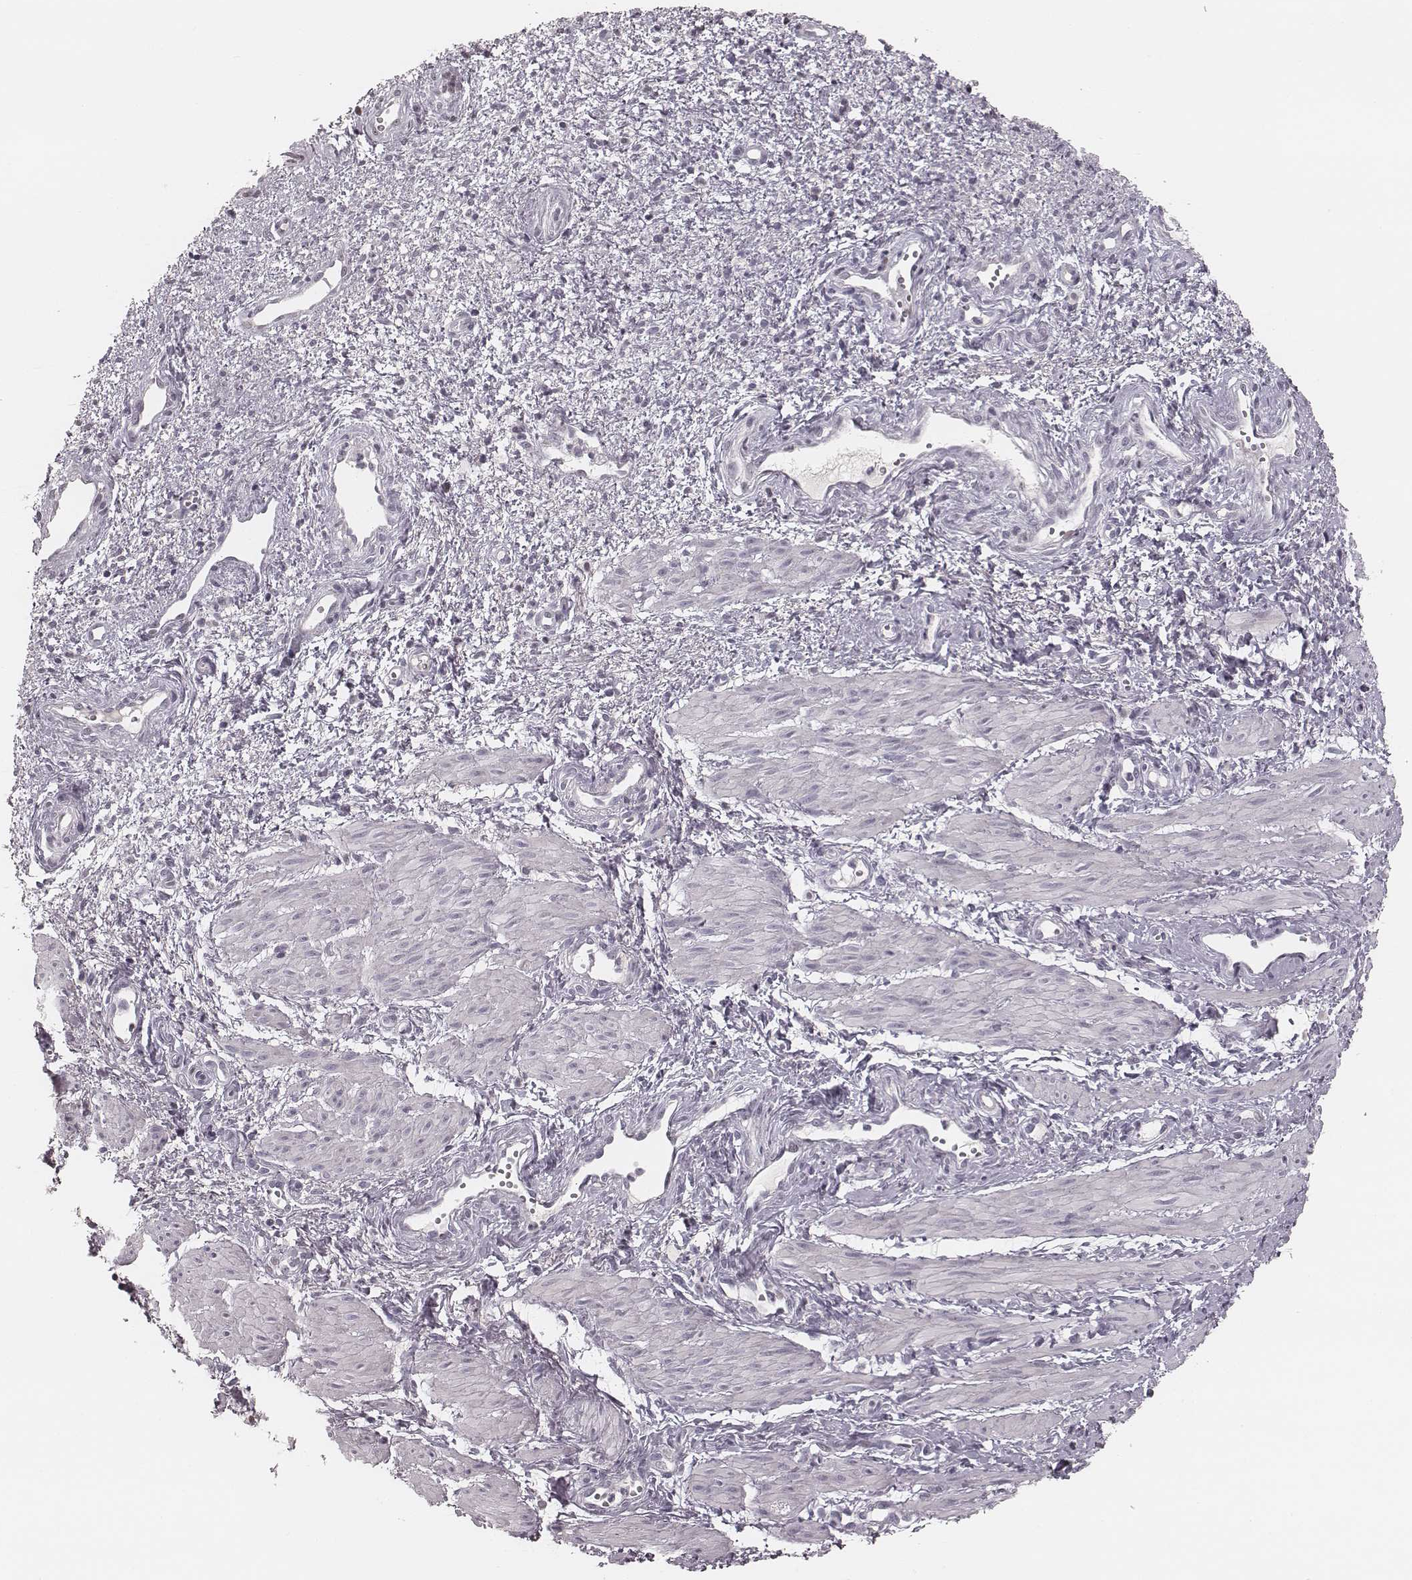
{"staining": {"intensity": "negative", "quantity": "none", "location": "none"}, "tissue": "cervical cancer", "cell_type": "Tumor cells", "image_type": "cancer", "snomed": [{"axis": "morphology", "description": "Squamous cell carcinoma, NOS"}, {"axis": "topography", "description": "Cervix"}], "caption": "Image shows no significant protein staining in tumor cells of cervical cancer. The staining was performed using DAB (3,3'-diaminobenzidine) to visualize the protein expression in brown, while the nuclei were stained in blue with hematoxylin (Magnification: 20x).", "gene": "S100Z", "patient": {"sex": "female", "age": 30}}